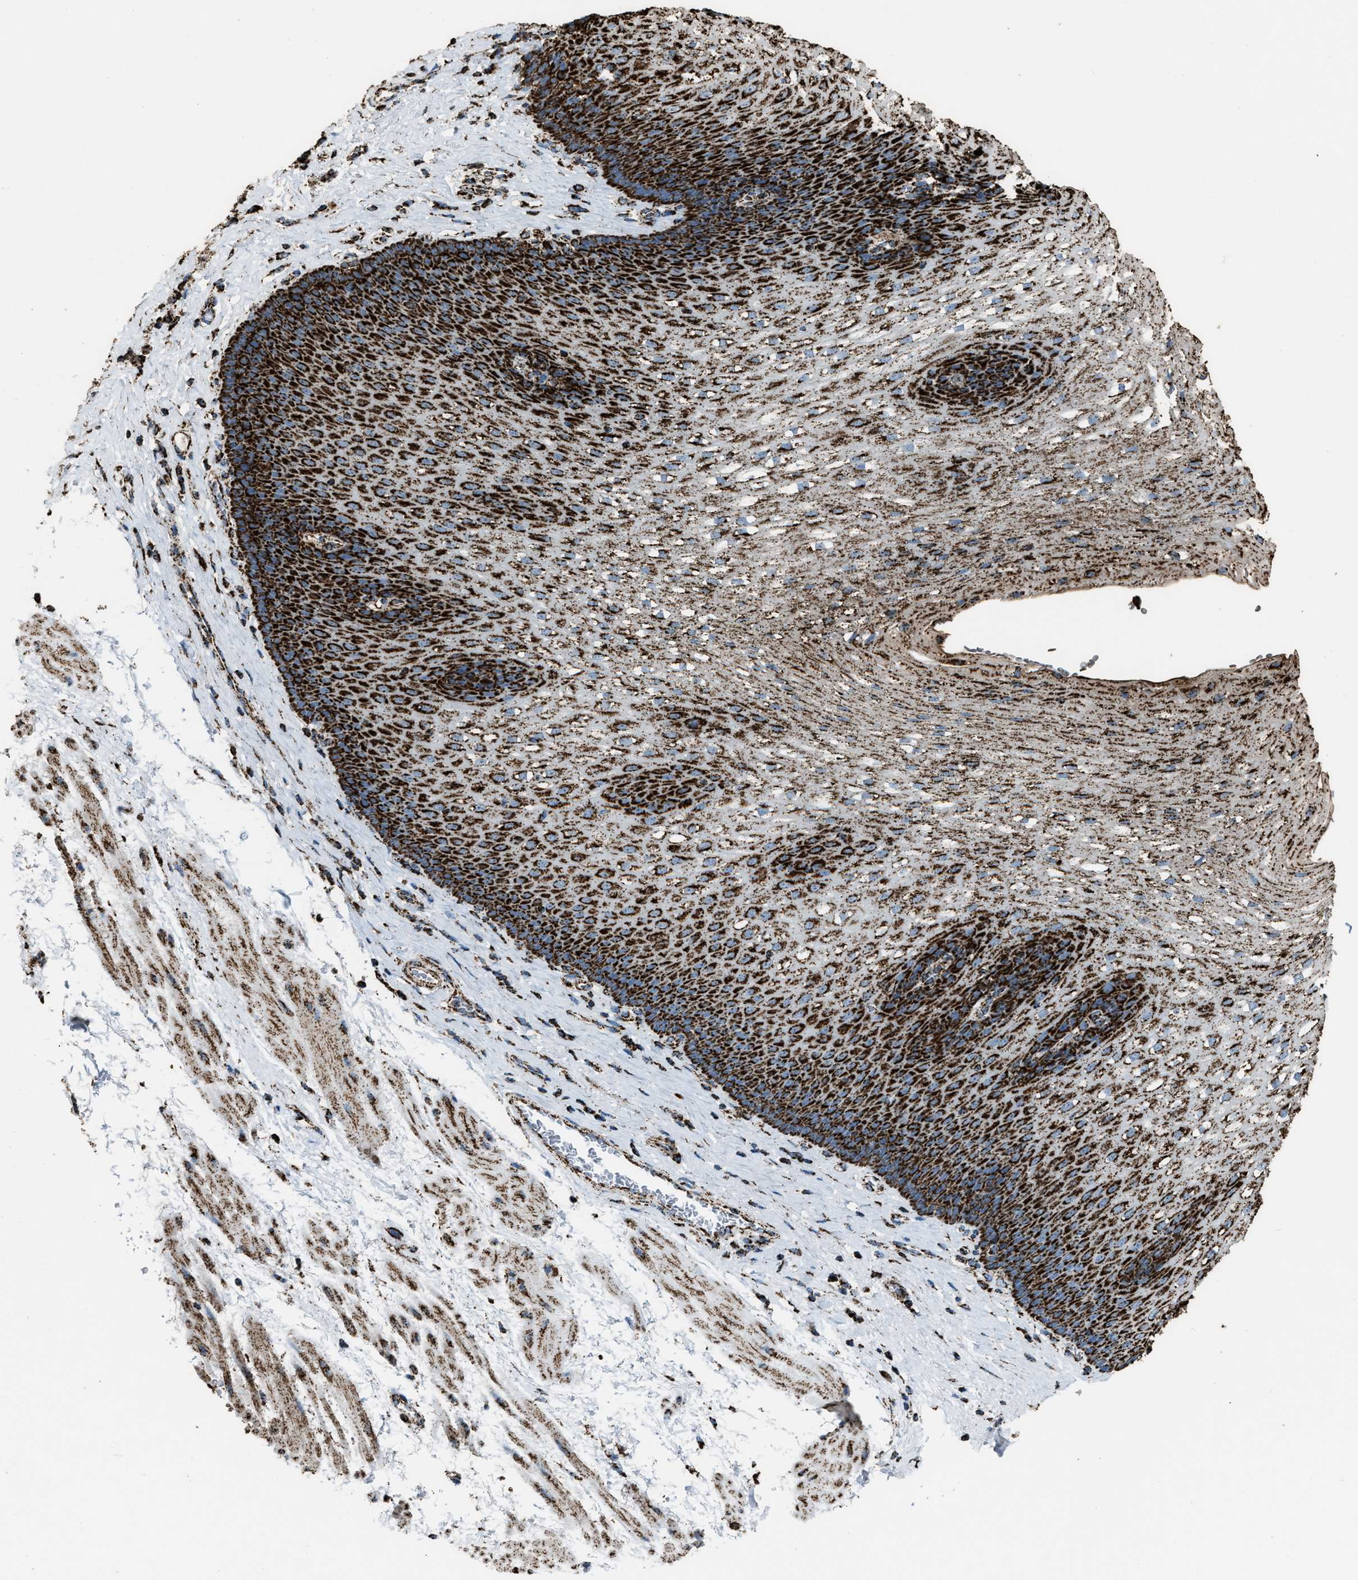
{"staining": {"intensity": "strong", "quantity": ">75%", "location": "cytoplasmic/membranous"}, "tissue": "esophagus", "cell_type": "Squamous epithelial cells", "image_type": "normal", "snomed": [{"axis": "morphology", "description": "Normal tissue, NOS"}, {"axis": "topography", "description": "Esophagus"}], "caption": "Esophagus stained with IHC displays strong cytoplasmic/membranous positivity in approximately >75% of squamous epithelial cells. The staining is performed using DAB (3,3'-diaminobenzidine) brown chromogen to label protein expression. The nuclei are counter-stained blue using hematoxylin.", "gene": "MDH2", "patient": {"sex": "male", "age": 48}}